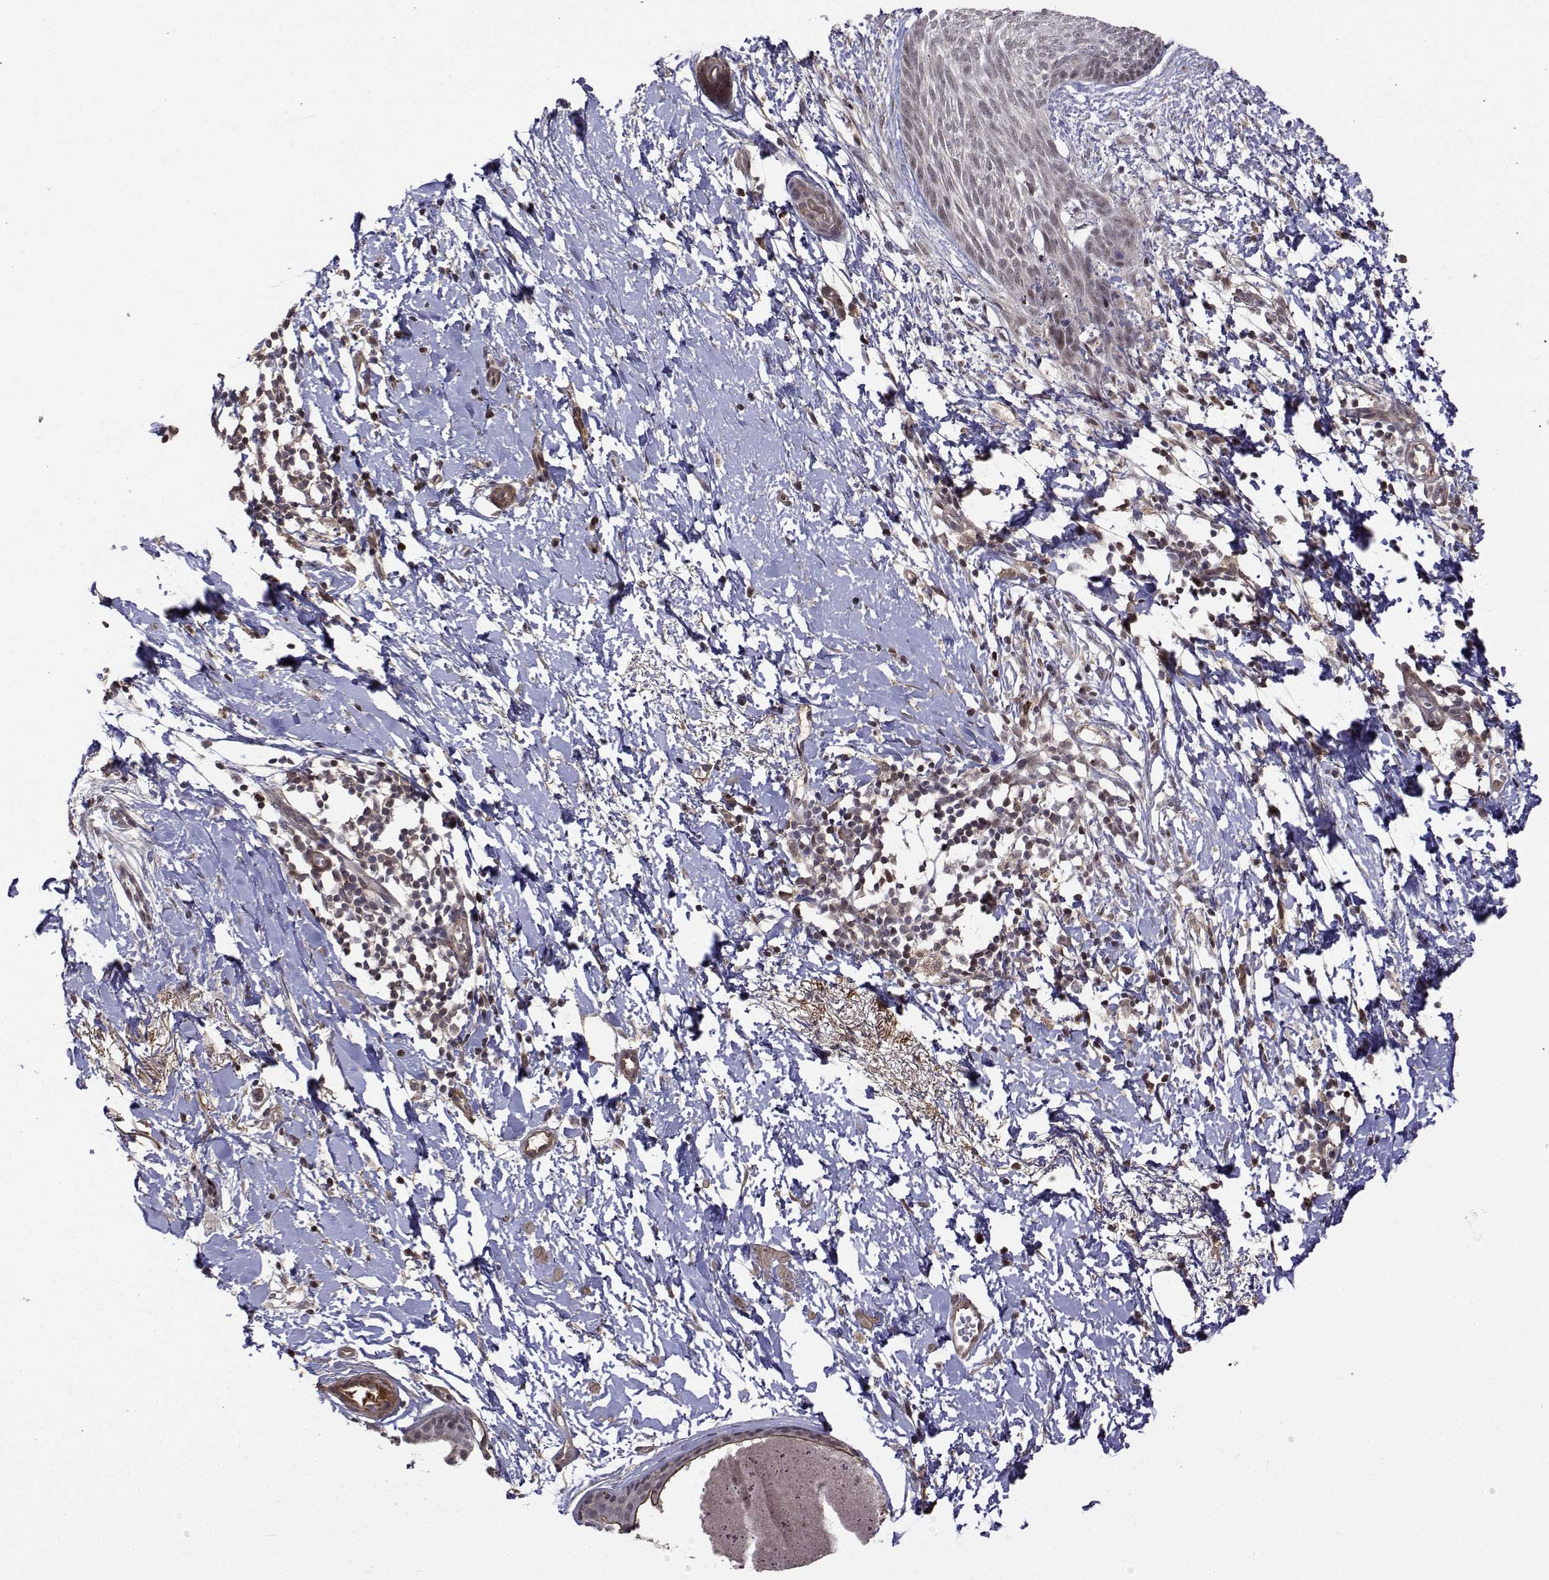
{"staining": {"intensity": "negative", "quantity": "none", "location": "none"}, "tissue": "skin cancer", "cell_type": "Tumor cells", "image_type": "cancer", "snomed": [{"axis": "morphology", "description": "Normal tissue, NOS"}, {"axis": "morphology", "description": "Basal cell carcinoma"}, {"axis": "topography", "description": "Skin"}], "caption": "Human skin cancer stained for a protein using immunohistochemistry (IHC) reveals no expression in tumor cells.", "gene": "ITGA7", "patient": {"sex": "male", "age": 84}}